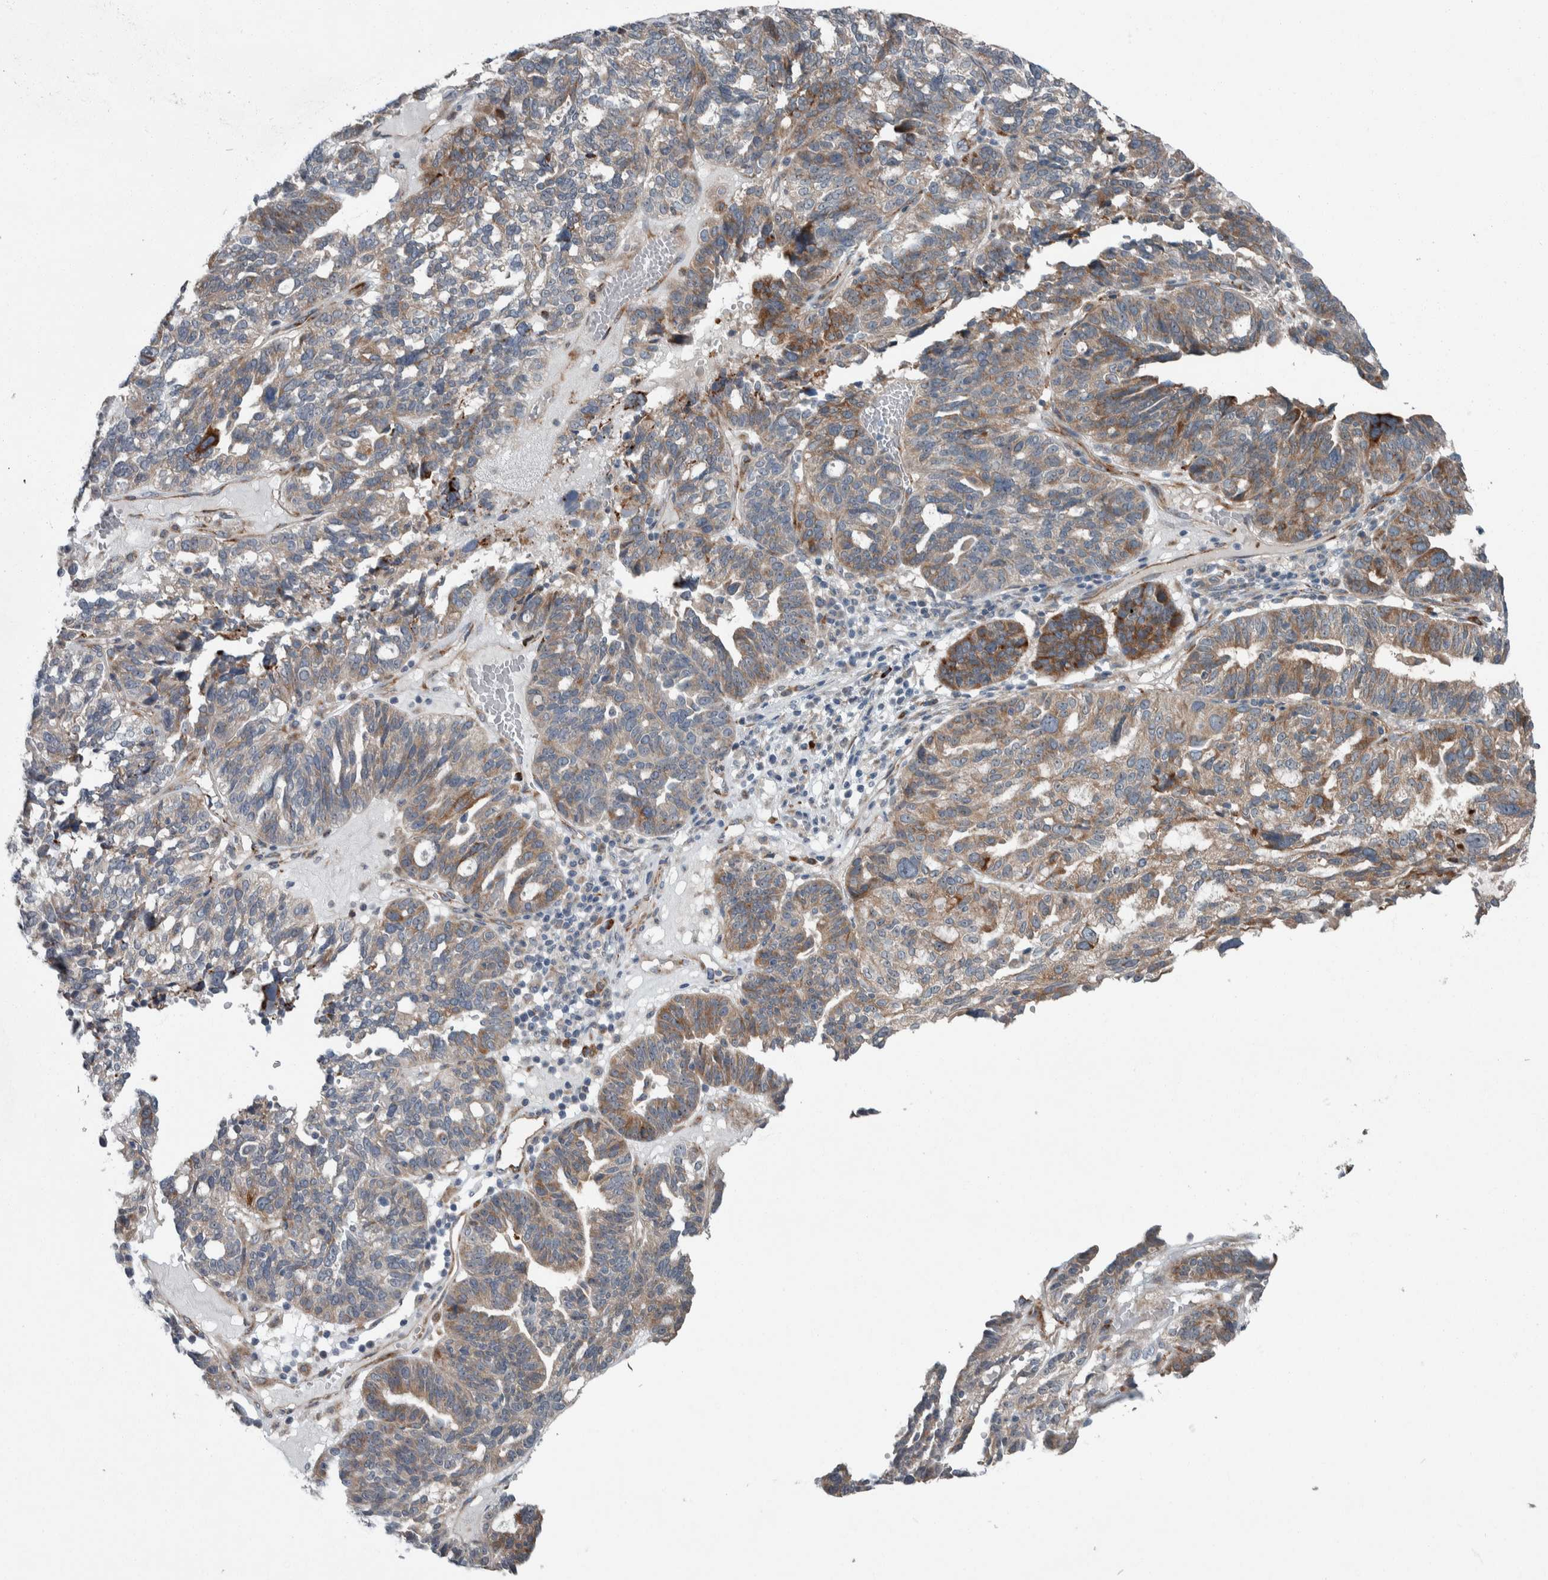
{"staining": {"intensity": "moderate", "quantity": "25%-75%", "location": "cytoplasmic/membranous"}, "tissue": "ovarian cancer", "cell_type": "Tumor cells", "image_type": "cancer", "snomed": [{"axis": "morphology", "description": "Cystadenocarcinoma, serous, NOS"}, {"axis": "topography", "description": "Ovary"}], "caption": "Immunohistochemical staining of ovarian serous cystadenocarcinoma exhibits moderate cytoplasmic/membranous protein staining in about 25%-75% of tumor cells. (Stains: DAB in brown, nuclei in blue, Microscopy: brightfield microscopy at high magnification).", "gene": "USP25", "patient": {"sex": "female", "age": 59}}